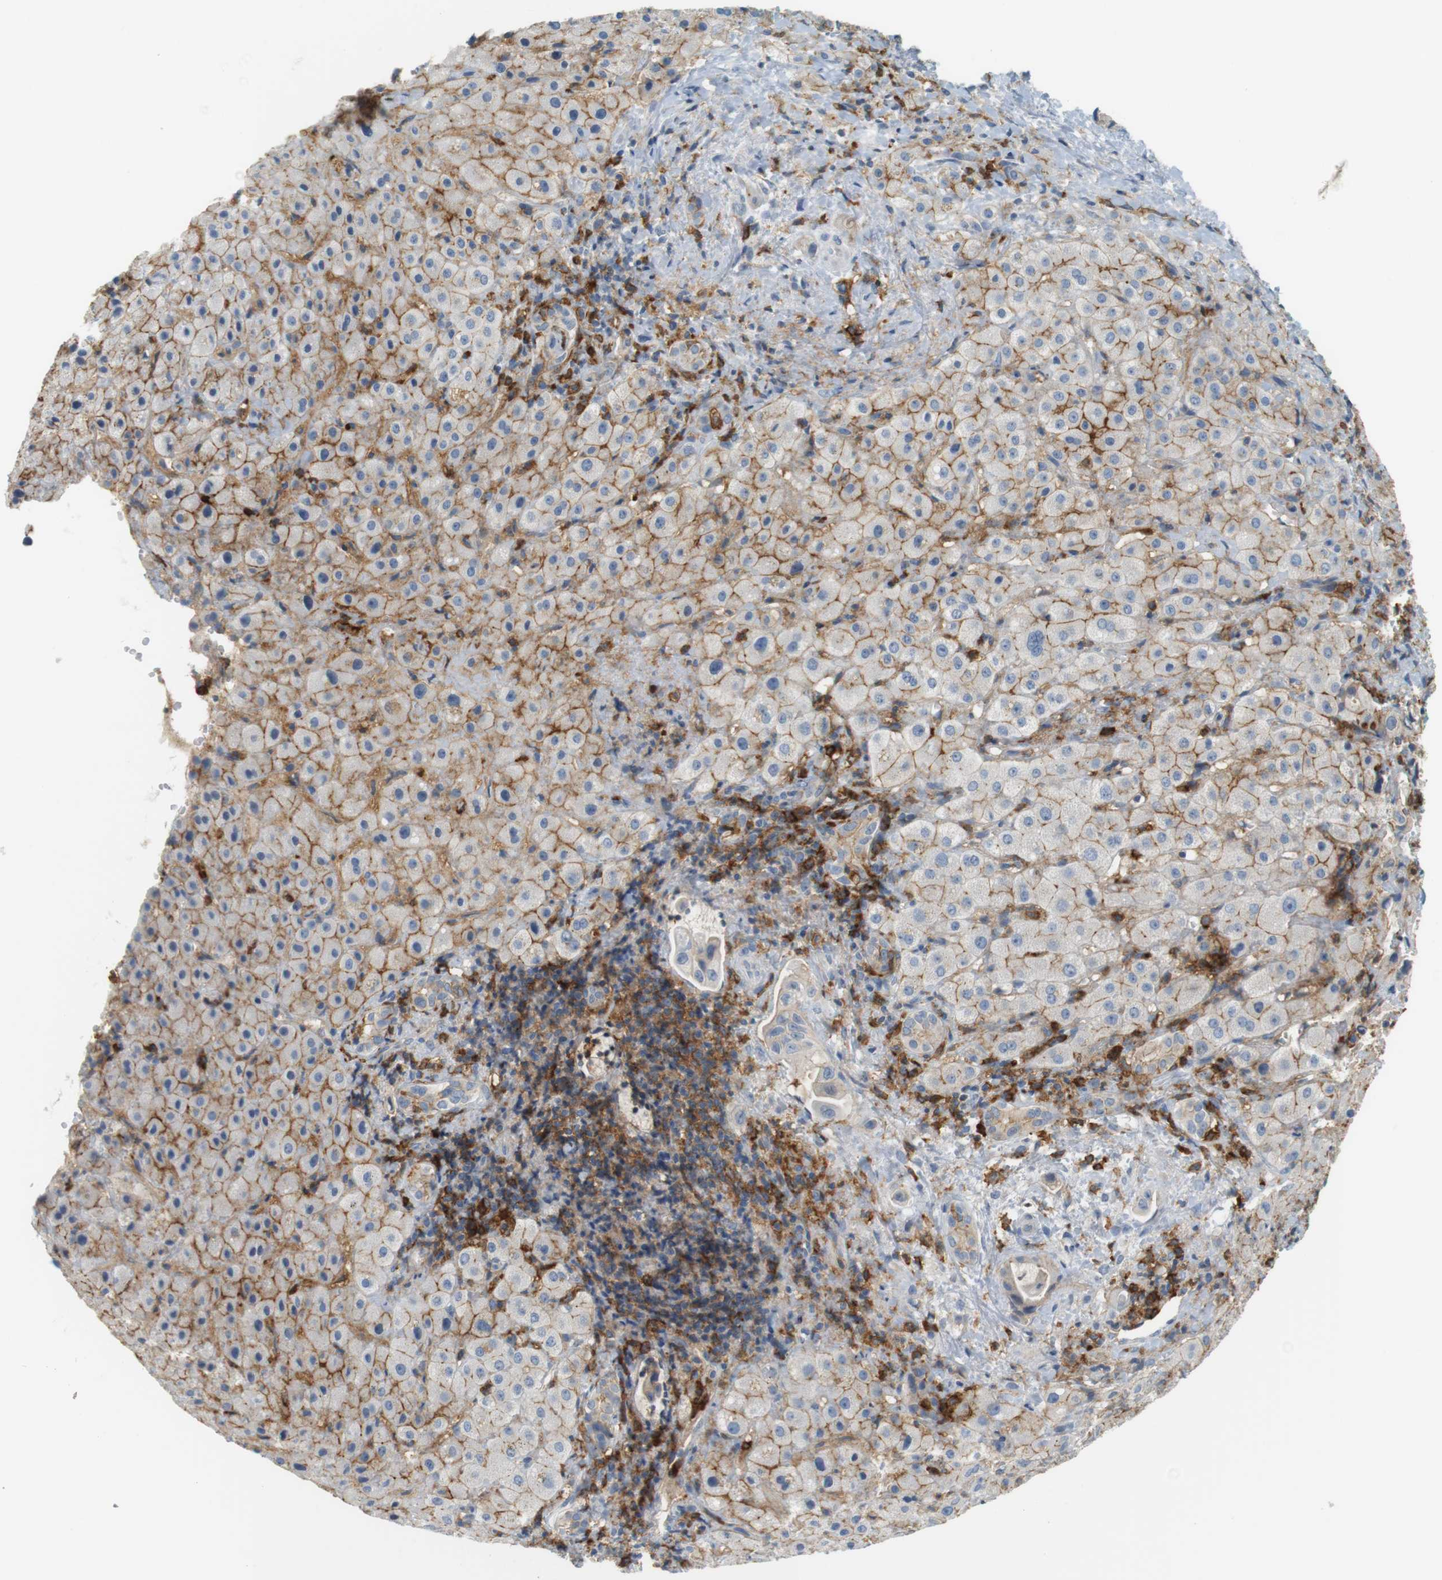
{"staining": {"intensity": "moderate", "quantity": "25%-75%", "location": "cytoplasmic/membranous"}, "tissue": "liver cancer", "cell_type": "Tumor cells", "image_type": "cancer", "snomed": [{"axis": "morphology", "description": "Cholangiocarcinoma"}, {"axis": "topography", "description": "Liver"}], "caption": "Human liver cancer (cholangiocarcinoma) stained for a protein (brown) shows moderate cytoplasmic/membranous positive expression in about 25%-75% of tumor cells.", "gene": "SIRPA", "patient": {"sex": "female", "age": 65}}